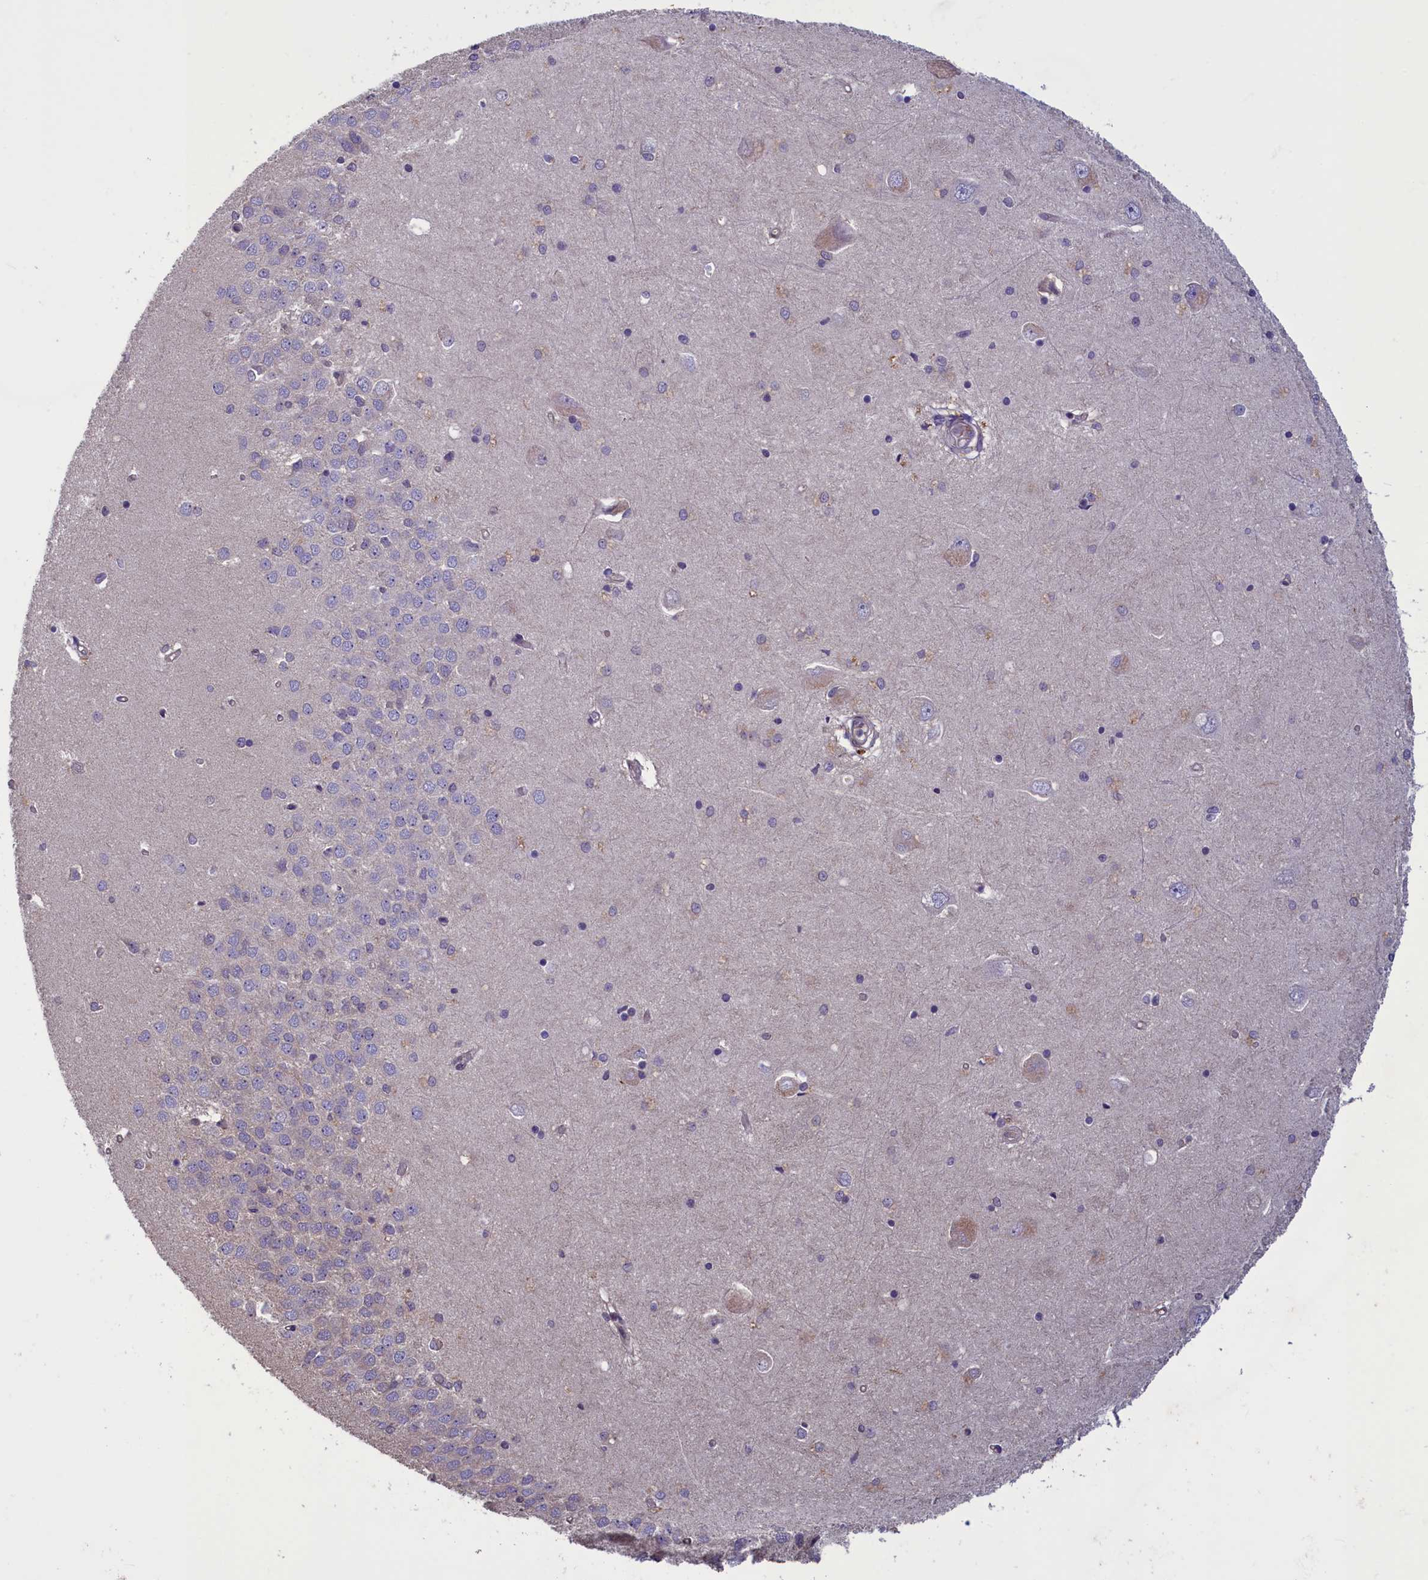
{"staining": {"intensity": "negative", "quantity": "none", "location": "none"}, "tissue": "hippocampus", "cell_type": "Glial cells", "image_type": "normal", "snomed": [{"axis": "morphology", "description": "Normal tissue, NOS"}, {"axis": "topography", "description": "Hippocampus"}], "caption": "The image demonstrates no staining of glial cells in normal hippocampus. (DAB immunohistochemistry (IHC), high magnification).", "gene": "NUBP1", "patient": {"sex": "male", "age": 45}}